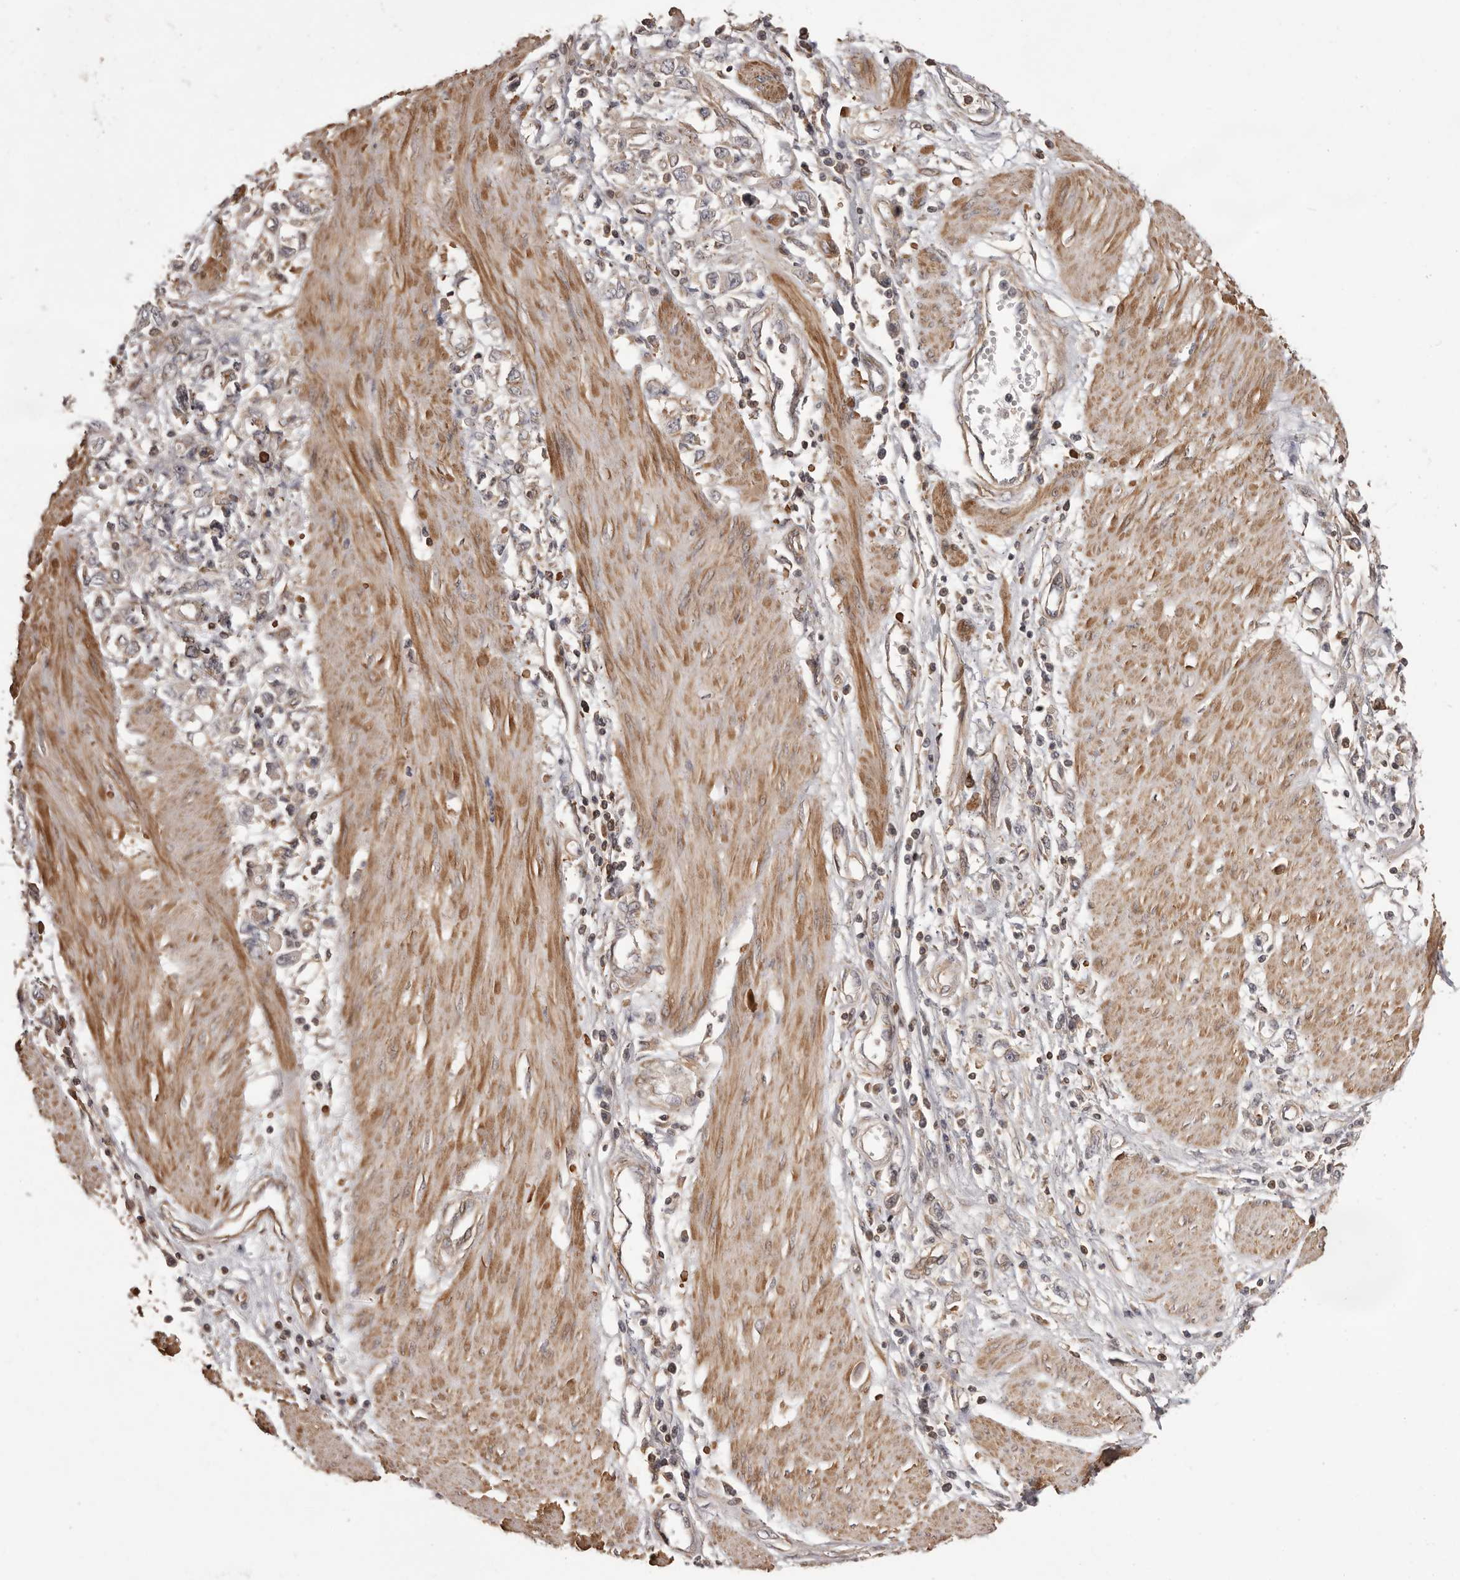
{"staining": {"intensity": "negative", "quantity": "none", "location": "none"}, "tissue": "stomach cancer", "cell_type": "Tumor cells", "image_type": "cancer", "snomed": [{"axis": "morphology", "description": "Adenocarcinoma, NOS"}, {"axis": "topography", "description": "Stomach"}], "caption": "Immunohistochemistry photomicrograph of neoplastic tissue: stomach cancer (adenocarcinoma) stained with DAB demonstrates no significant protein expression in tumor cells. (DAB IHC visualized using brightfield microscopy, high magnification).", "gene": "NFKBIA", "patient": {"sex": "female", "age": 76}}